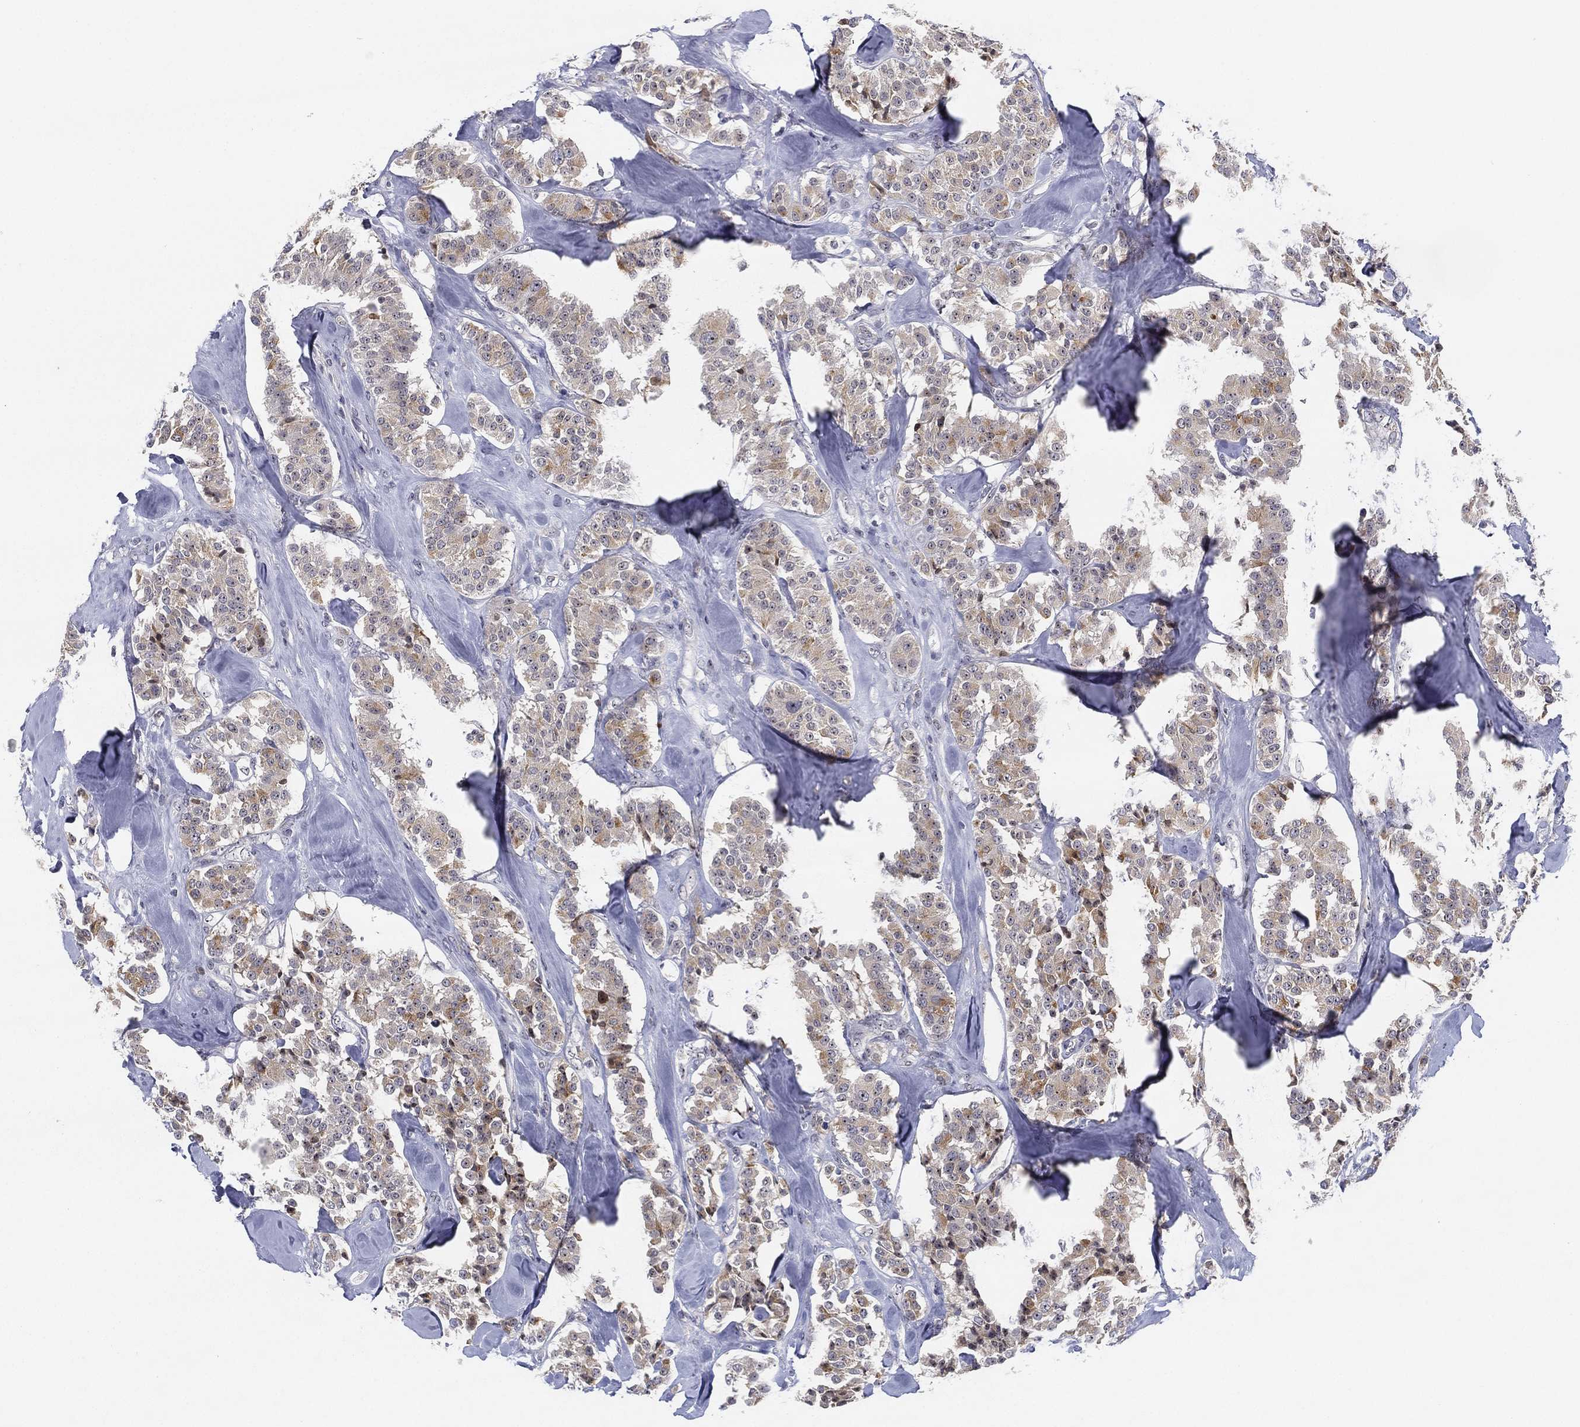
{"staining": {"intensity": "weak", "quantity": "25%-75%", "location": "cytoplasmic/membranous"}, "tissue": "carcinoid", "cell_type": "Tumor cells", "image_type": "cancer", "snomed": [{"axis": "morphology", "description": "Carcinoid, malignant, NOS"}, {"axis": "topography", "description": "Pancreas"}], "caption": "Tumor cells demonstrate low levels of weak cytoplasmic/membranous staining in about 25%-75% of cells in carcinoid (malignant).", "gene": "MS4A8", "patient": {"sex": "male", "age": 41}}